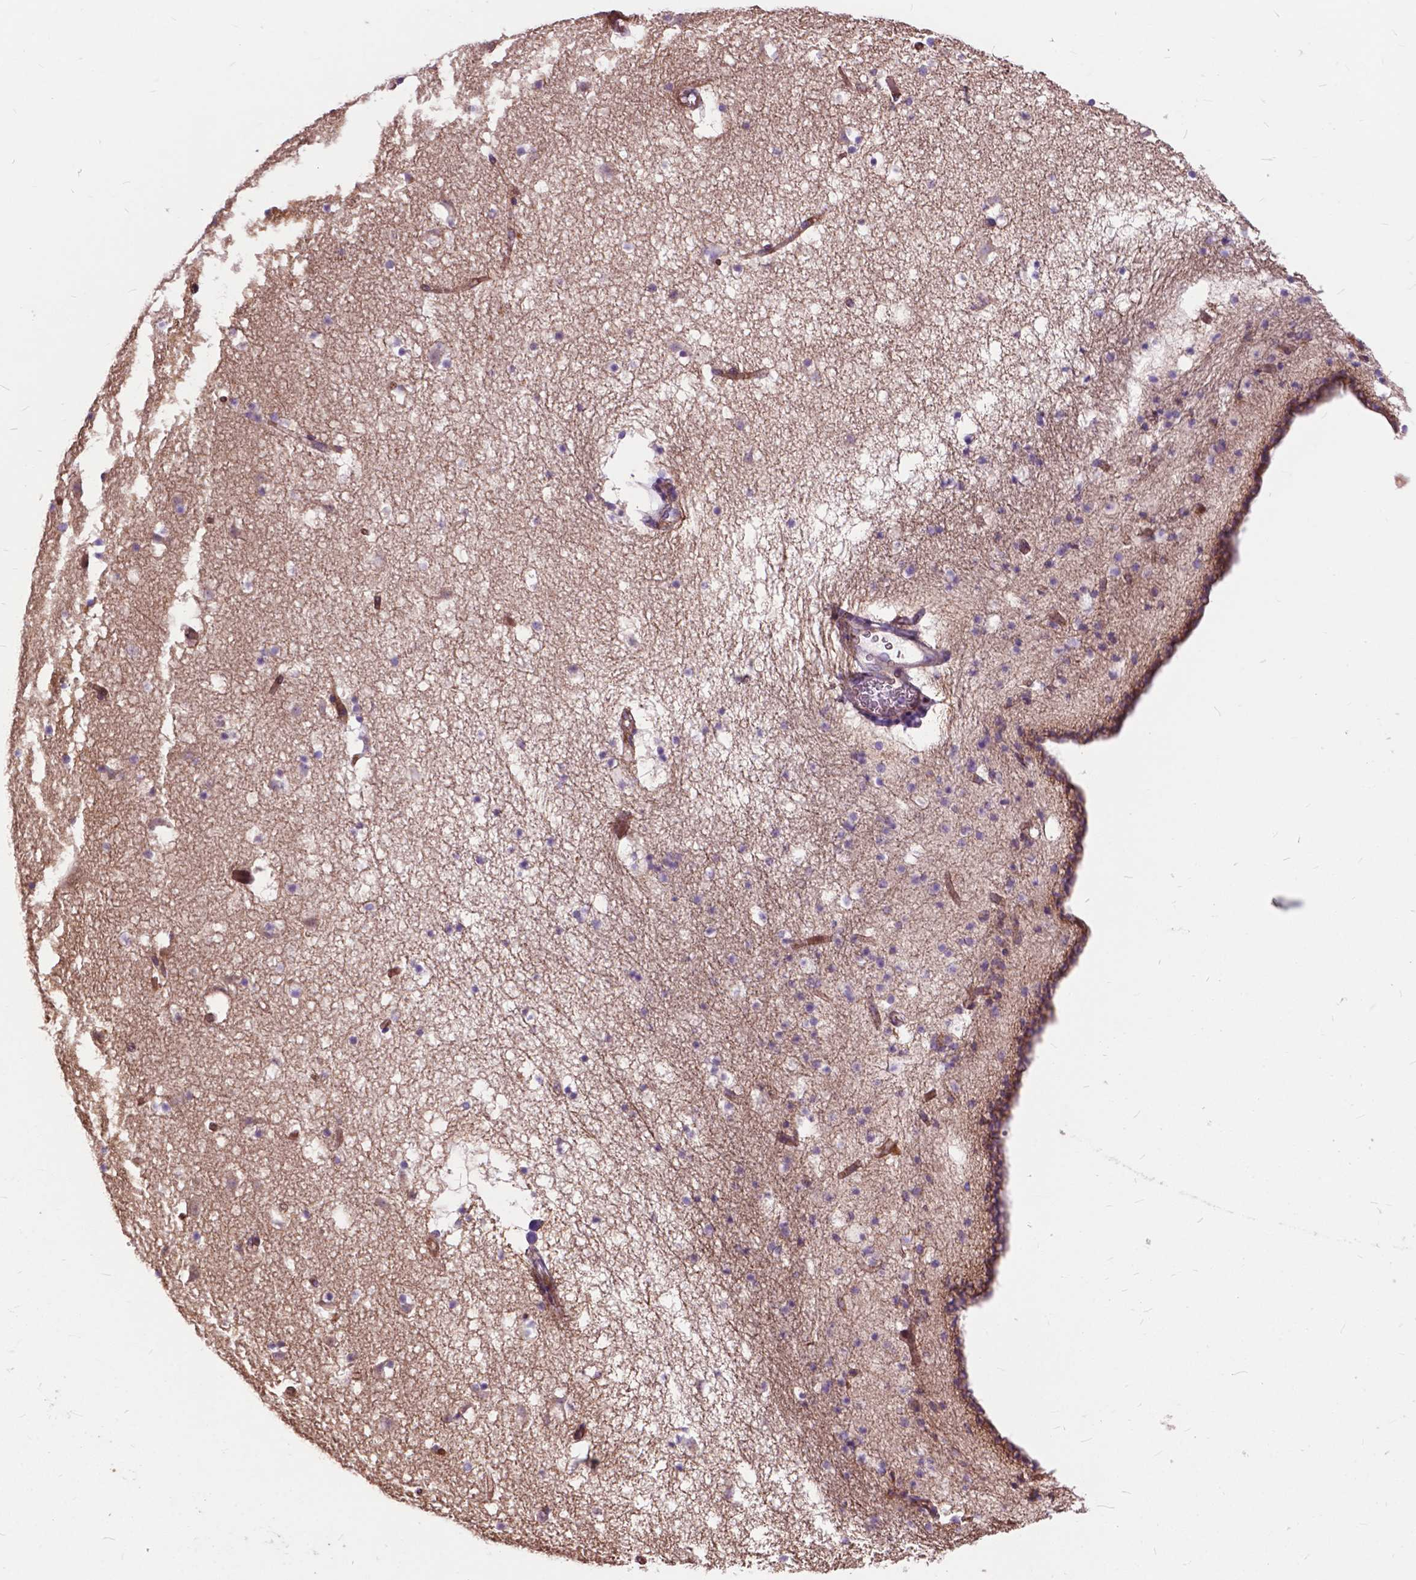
{"staining": {"intensity": "moderate", "quantity": "<25%", "location": "nuclear"}, "tissue": "caudate", "cell_type": "Glial cells", "image_type": "normal", "snomed": [{"axis": "morphology", "description": "Normal tissue, NOS"}, {"axis": "topography", "description": "Lateral ventricle wall"}], "caption": "Brown immunohistochemical staining in benign human caudate demonstrates moderate nuclear positivity in about <25% of glial cells.", "gene": "FLT4", "patient": {"sex": "female", "age": 42}}